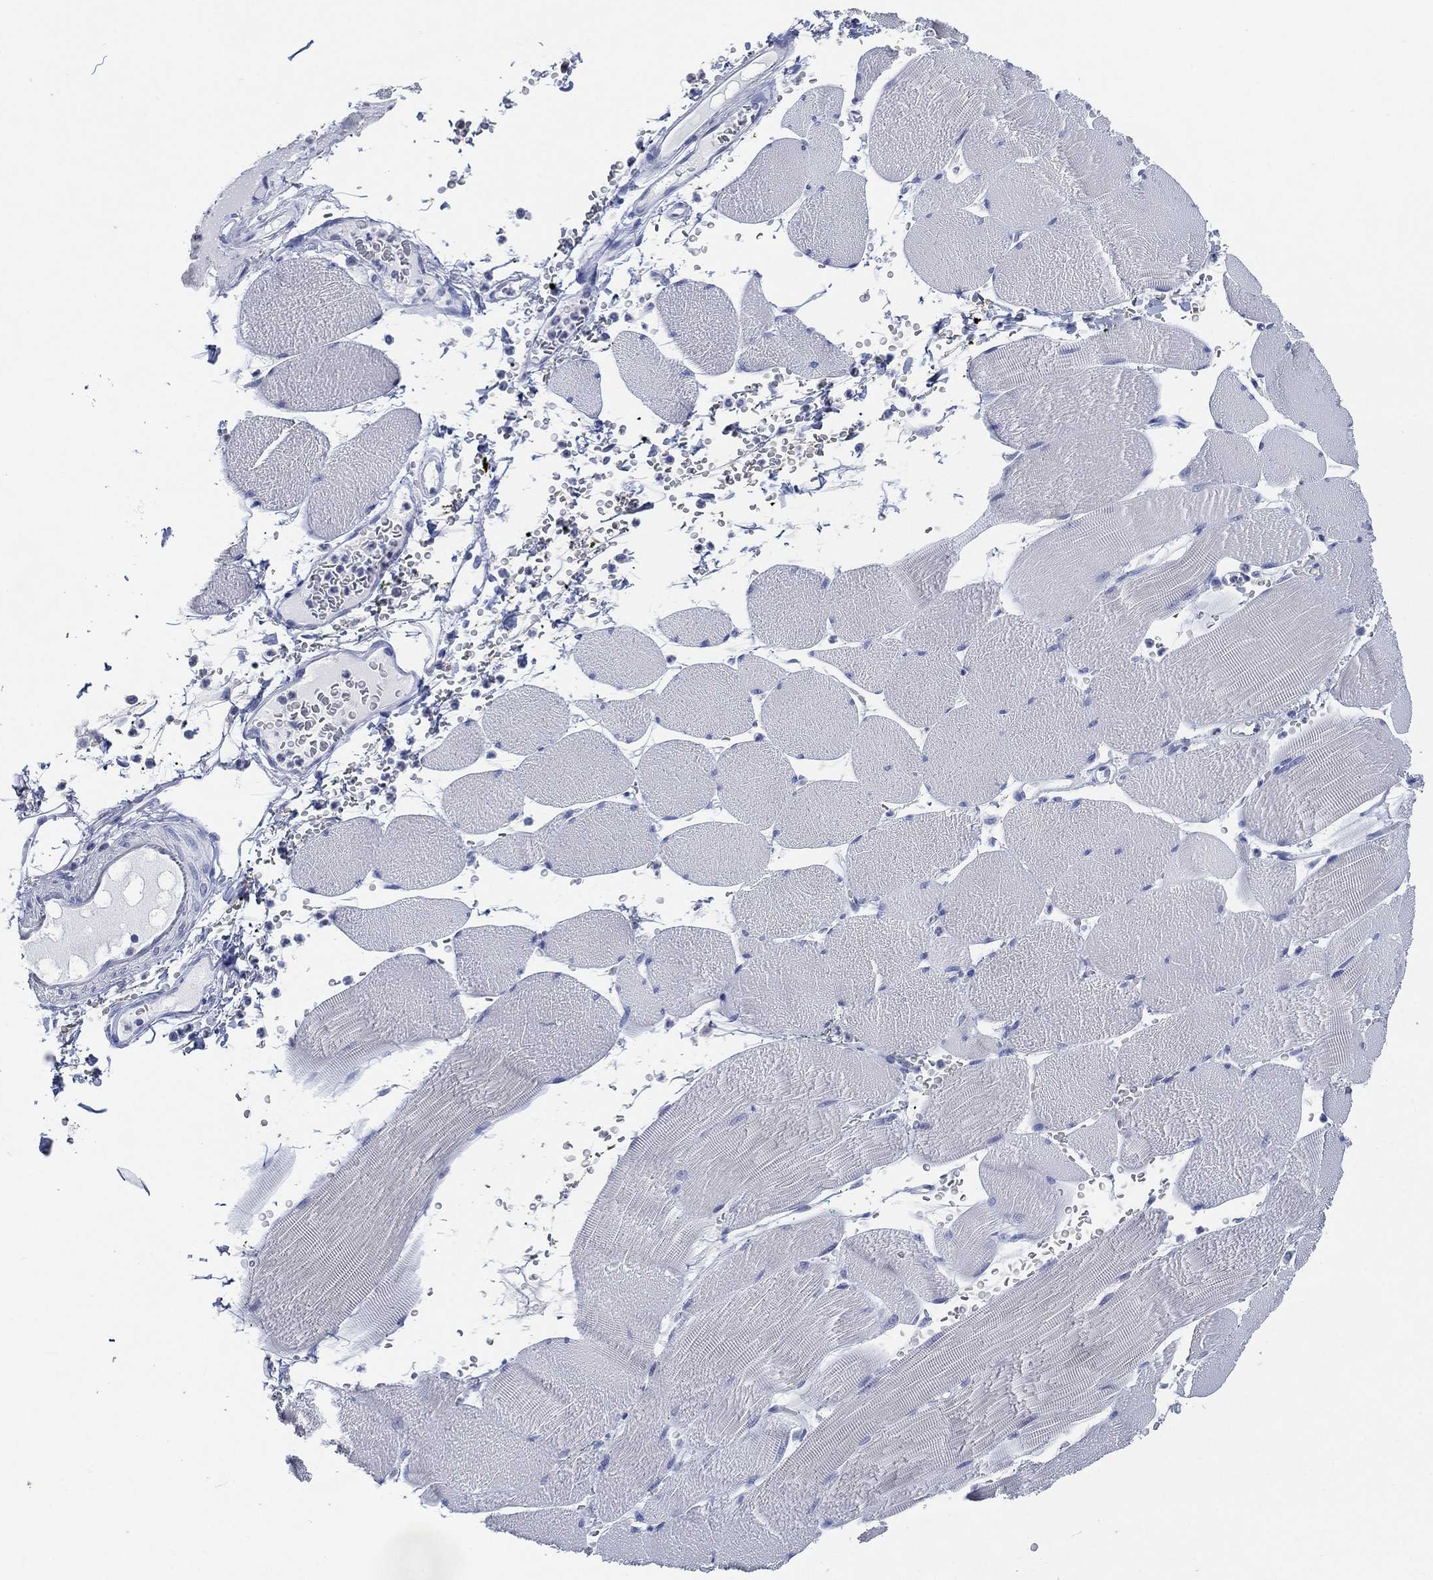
{"staining": {"intensity": "negative", "quantity": "none", "location": "none"}, "tissue": "skeletal muscle", "cell_type": "Myocytes", "image_type": "normal", "snomed": [{"axis": "morphology", "description": "Normal tissue, NOS"}, {"axis": "topography", "description": "Skeletal muscle"}], "caption": "DAB (3,3'-diaminobenzidine) immunohistochemical staining of benign human skeletal muscle displays no significant staining in myocytes.", "gene": "TMEM247", "patient": {"sex": "male", "age": 56}}